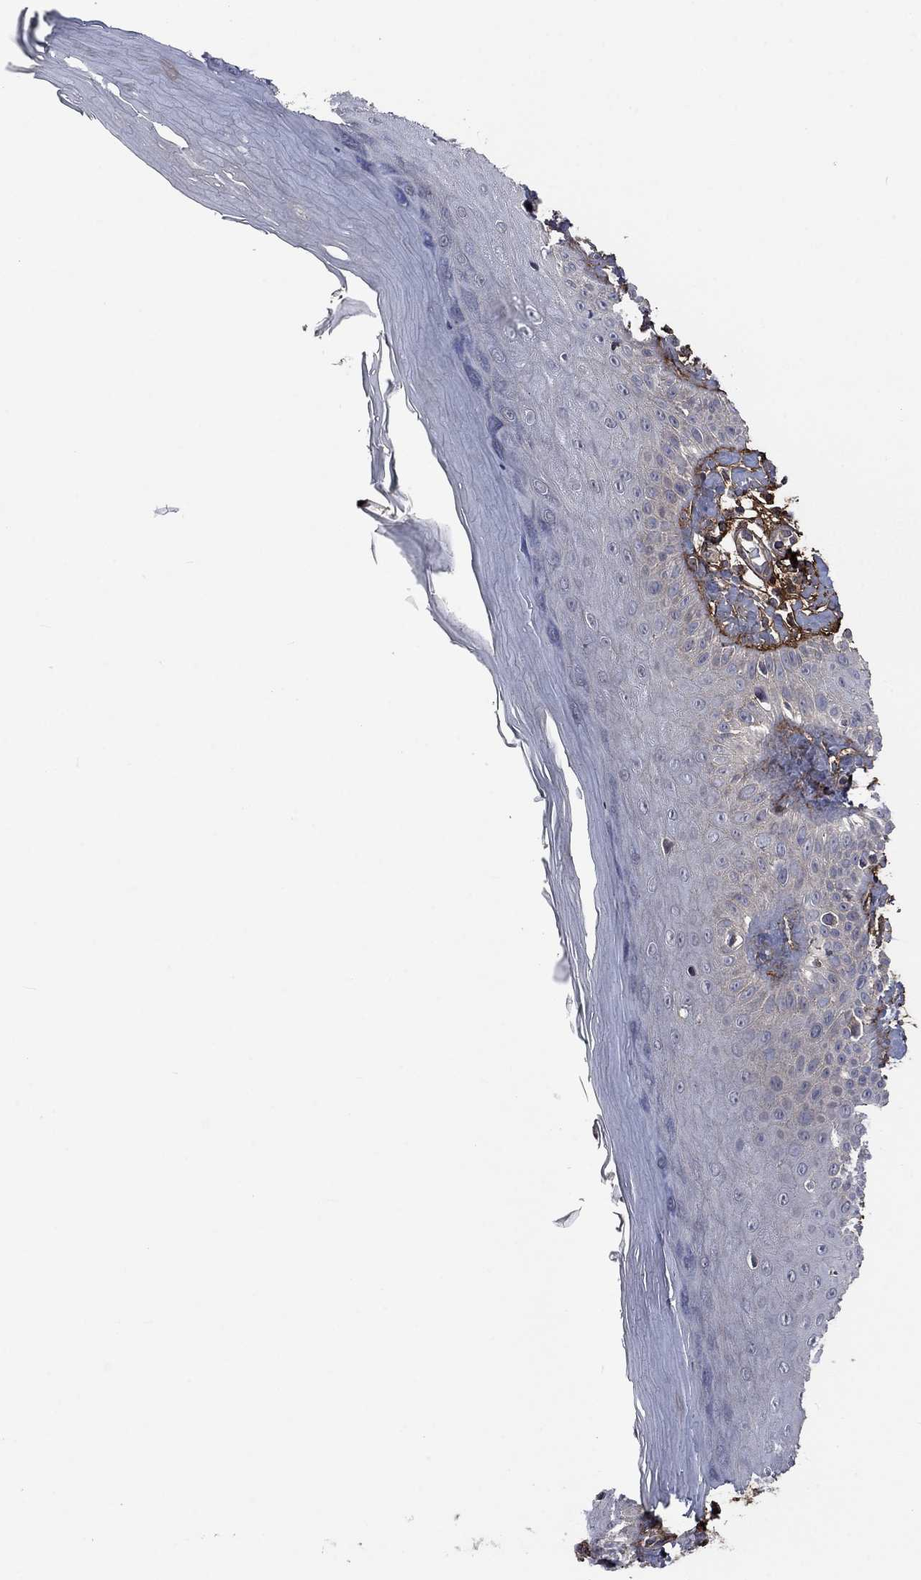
{"staining": {"intensity": "negative", "quantity": "none", "location": "none"}, "tissue": "skin", "cell_type": "Fibroblasts", "image_type": "normal", "snomed": [{"axis": "morphology", "description": "Normal tissue, NOS"}, {"axis": "morphology", "description": "Inflammation, NOS"}, {"axis": "morphology", "description": "Fibrosis, NOS"}, {"axis": "topography", "description": "Skin"}], "caption": "Immunohistochemistry (IHC) of unremarkable skin demonstrates no expression in fibroblasts.", "gene": "VCAN", "patient": {"sex": "male", "age": 71}}